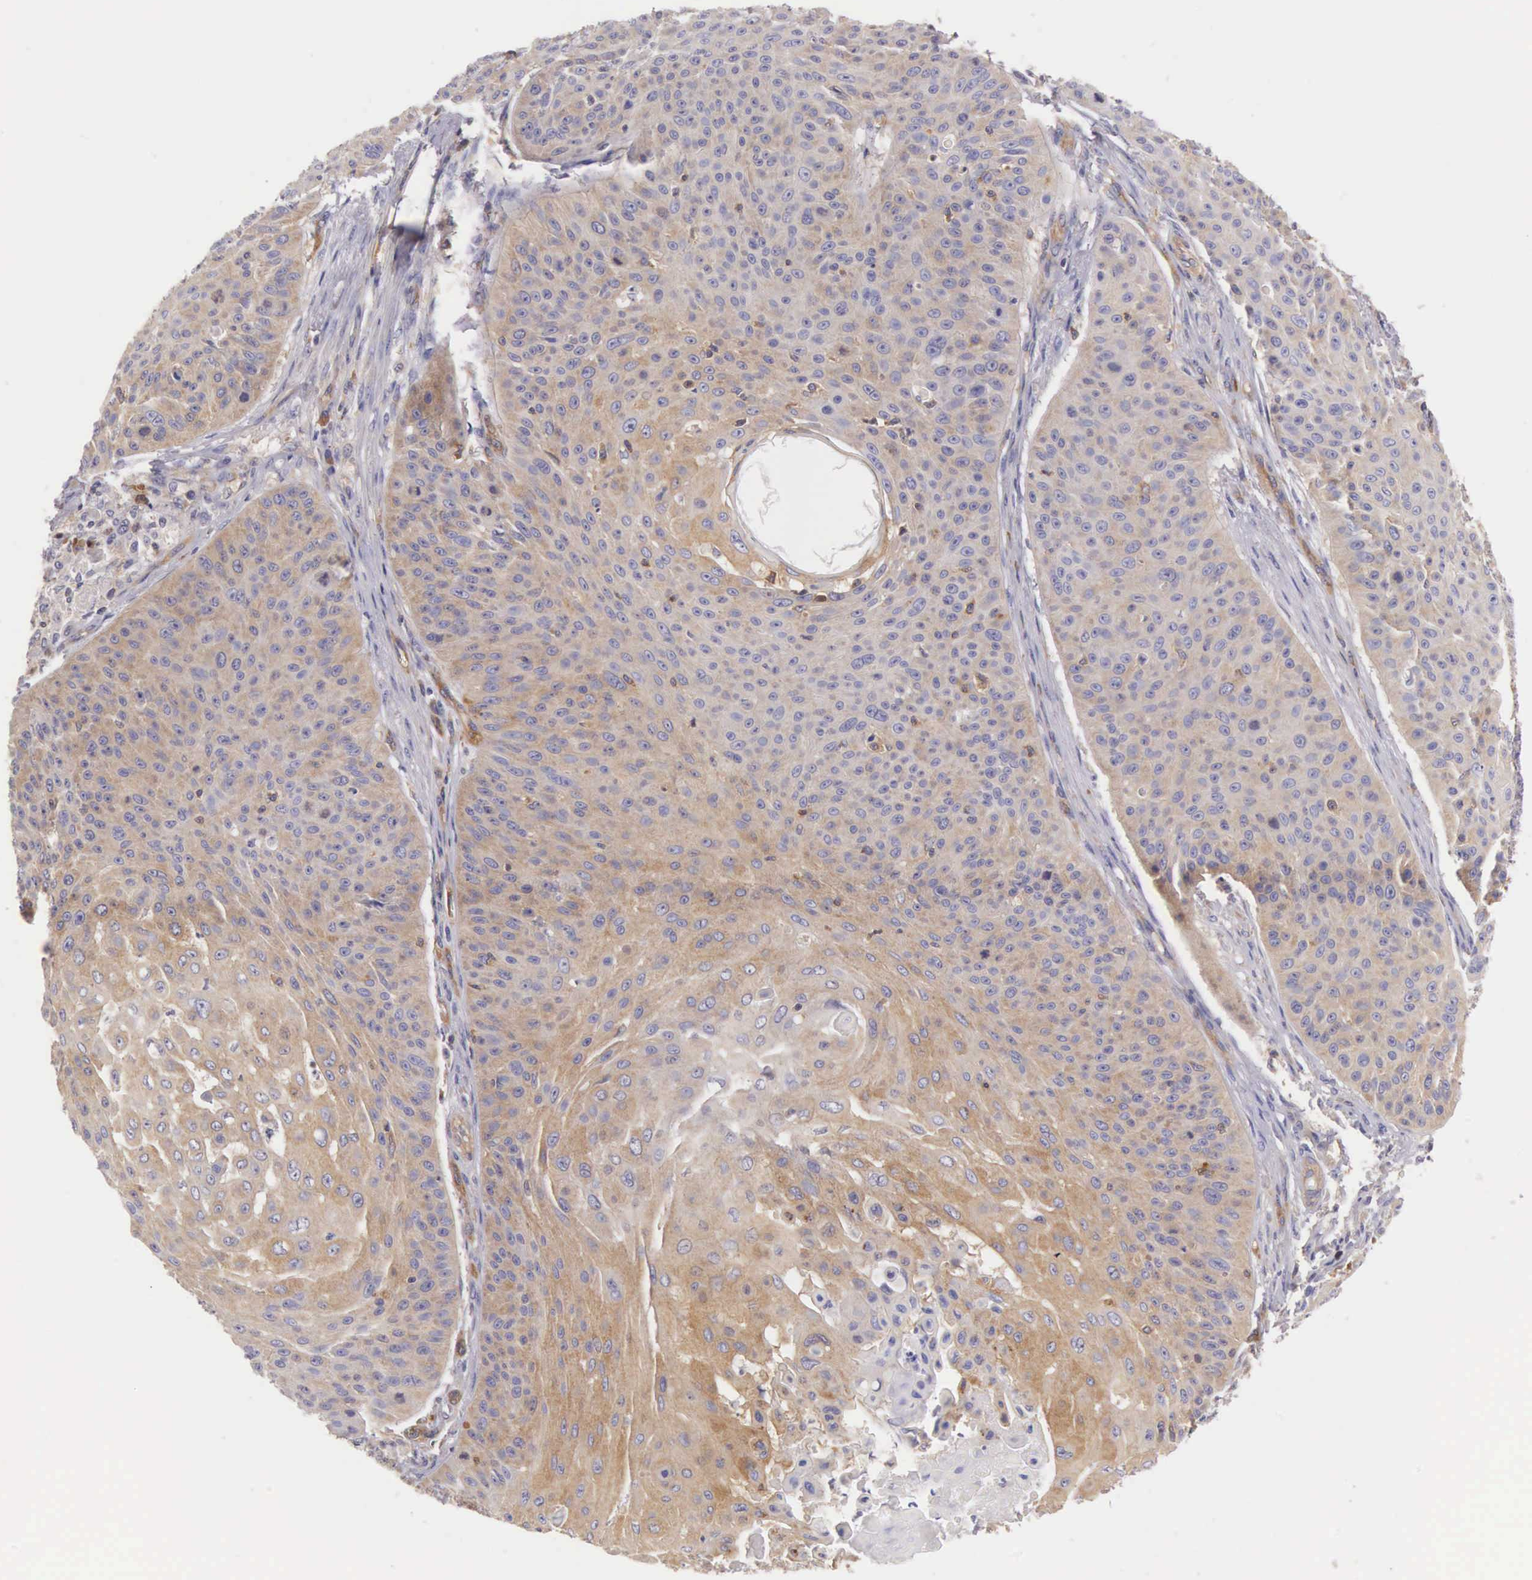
{"staining": {"intensity": "moderate", "quantity": "25%-75%", "location": "cytoplasmic/membranous"}, "tissue": "skin cancer", "cell_type": "Tumor cells", "image_type": "cancer", "snomed": [{"axis": "morphology", "description": "Squamous cell carcinoma, NOS"}, {"axis": "topography", "description": "Skin"}], "caption": "Immunohistochemistry (IHC) micrograph of skin cancer stained for a protein (brown), which demonstrates medium levels of moderate cytoplasmic/membranous positivity in approximately 25%-75% of tumor cells.", "gene": "OSBPL3", "patient": {"sex": "male", "age": 82}}